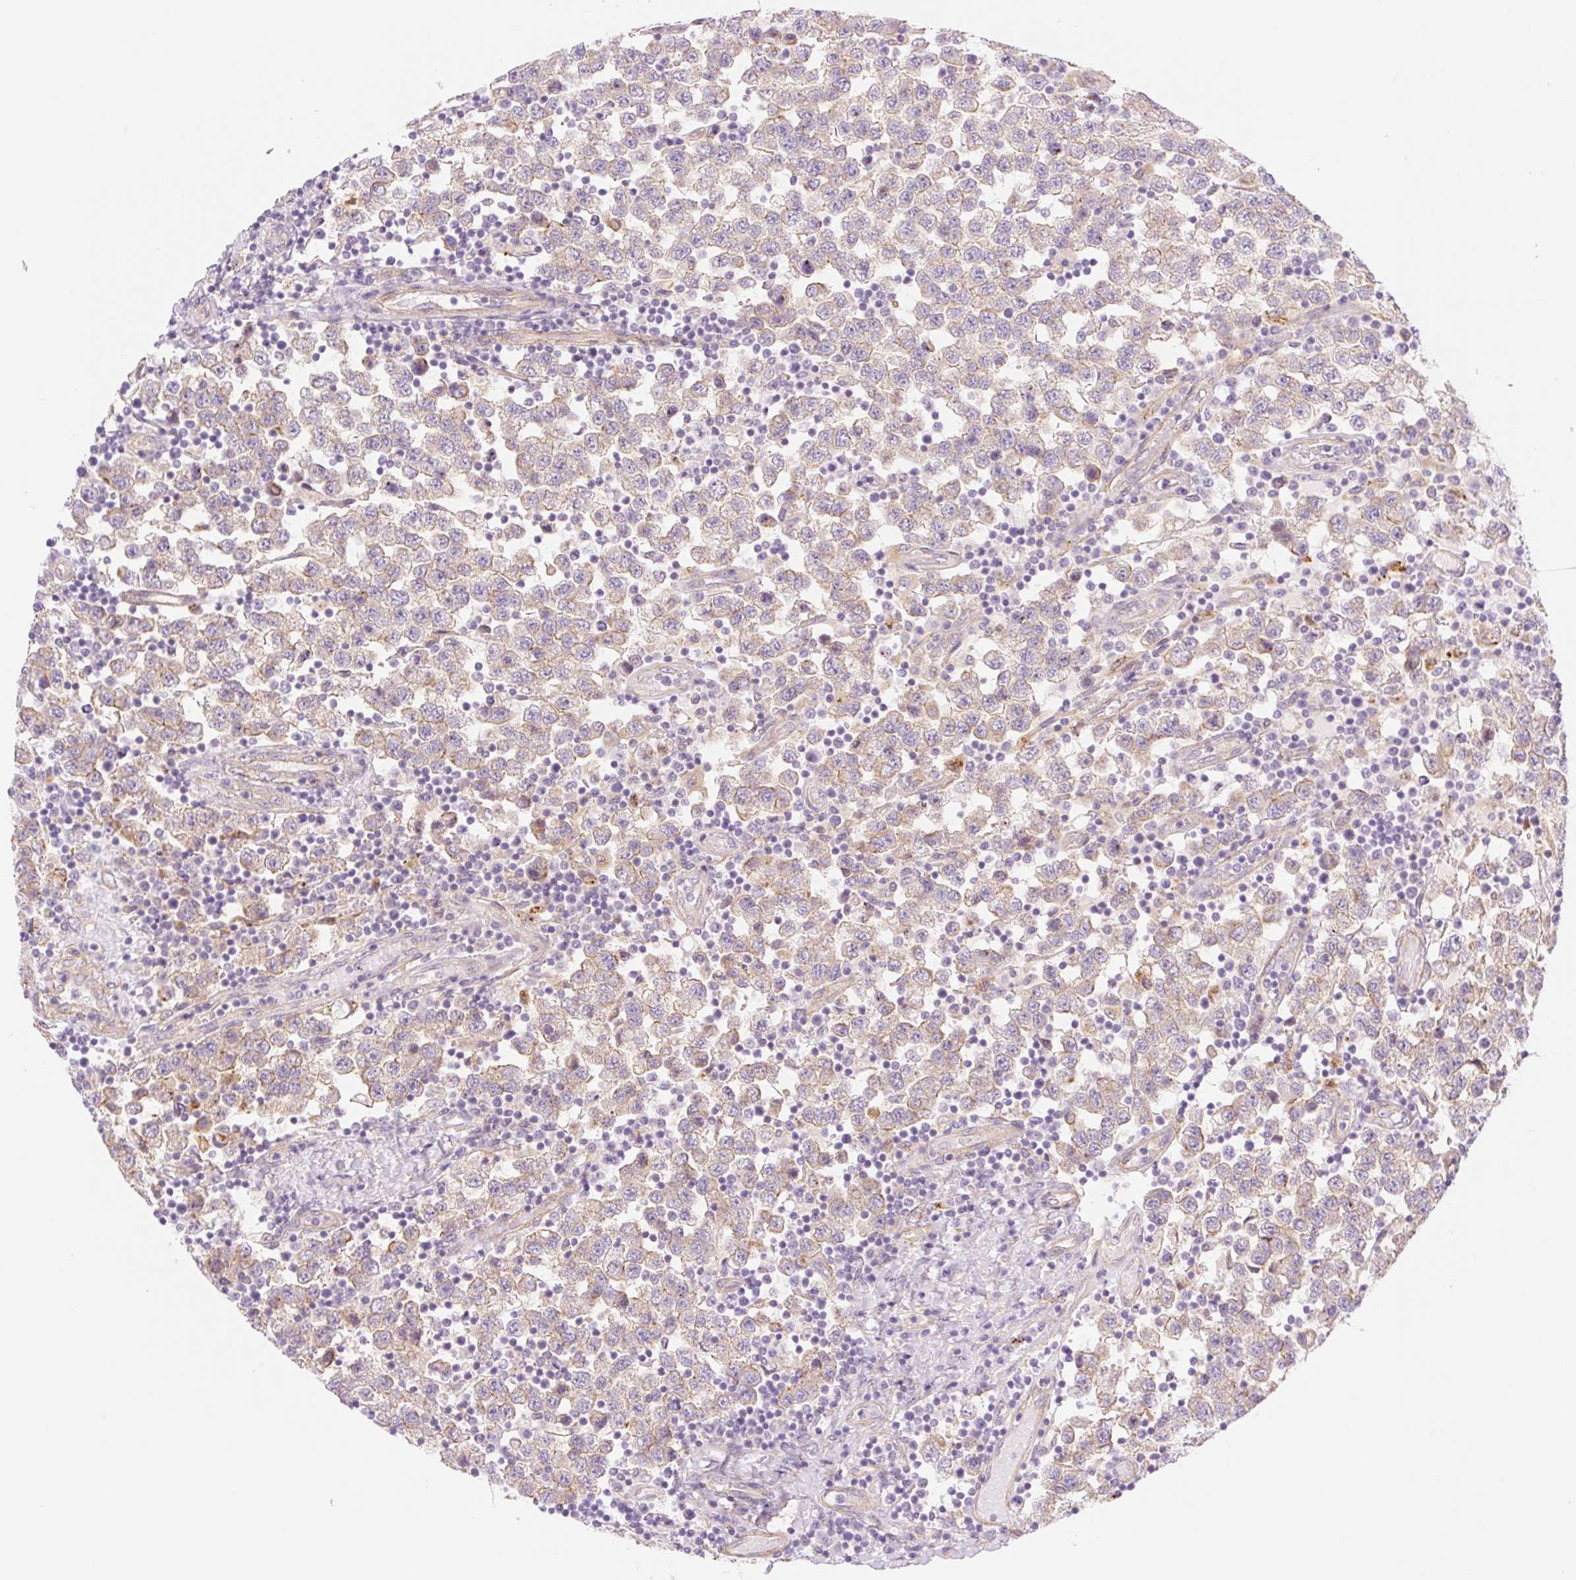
{"staining": {"intensity": "weak", "quantity": "25%-75%", "location": "cytoplasmic/membranous"}, "tissue": "testis cancer", "cell_type": "Tumor cells", "image_type": "cancer", "snomed": [{"axis": "morphology", "description": "Seminoma, NOS"}, {"axis": "topography", "description": "Testis"}], "caption": "DAB immunohistochemical staining of seminoma (testis) demonstrates weak cytoplasmic/membranous protein expression in approximately 25%-75% of tumor cells.", "gene": "NLRP5", "patient": {"sex": "male", "age": 34}}